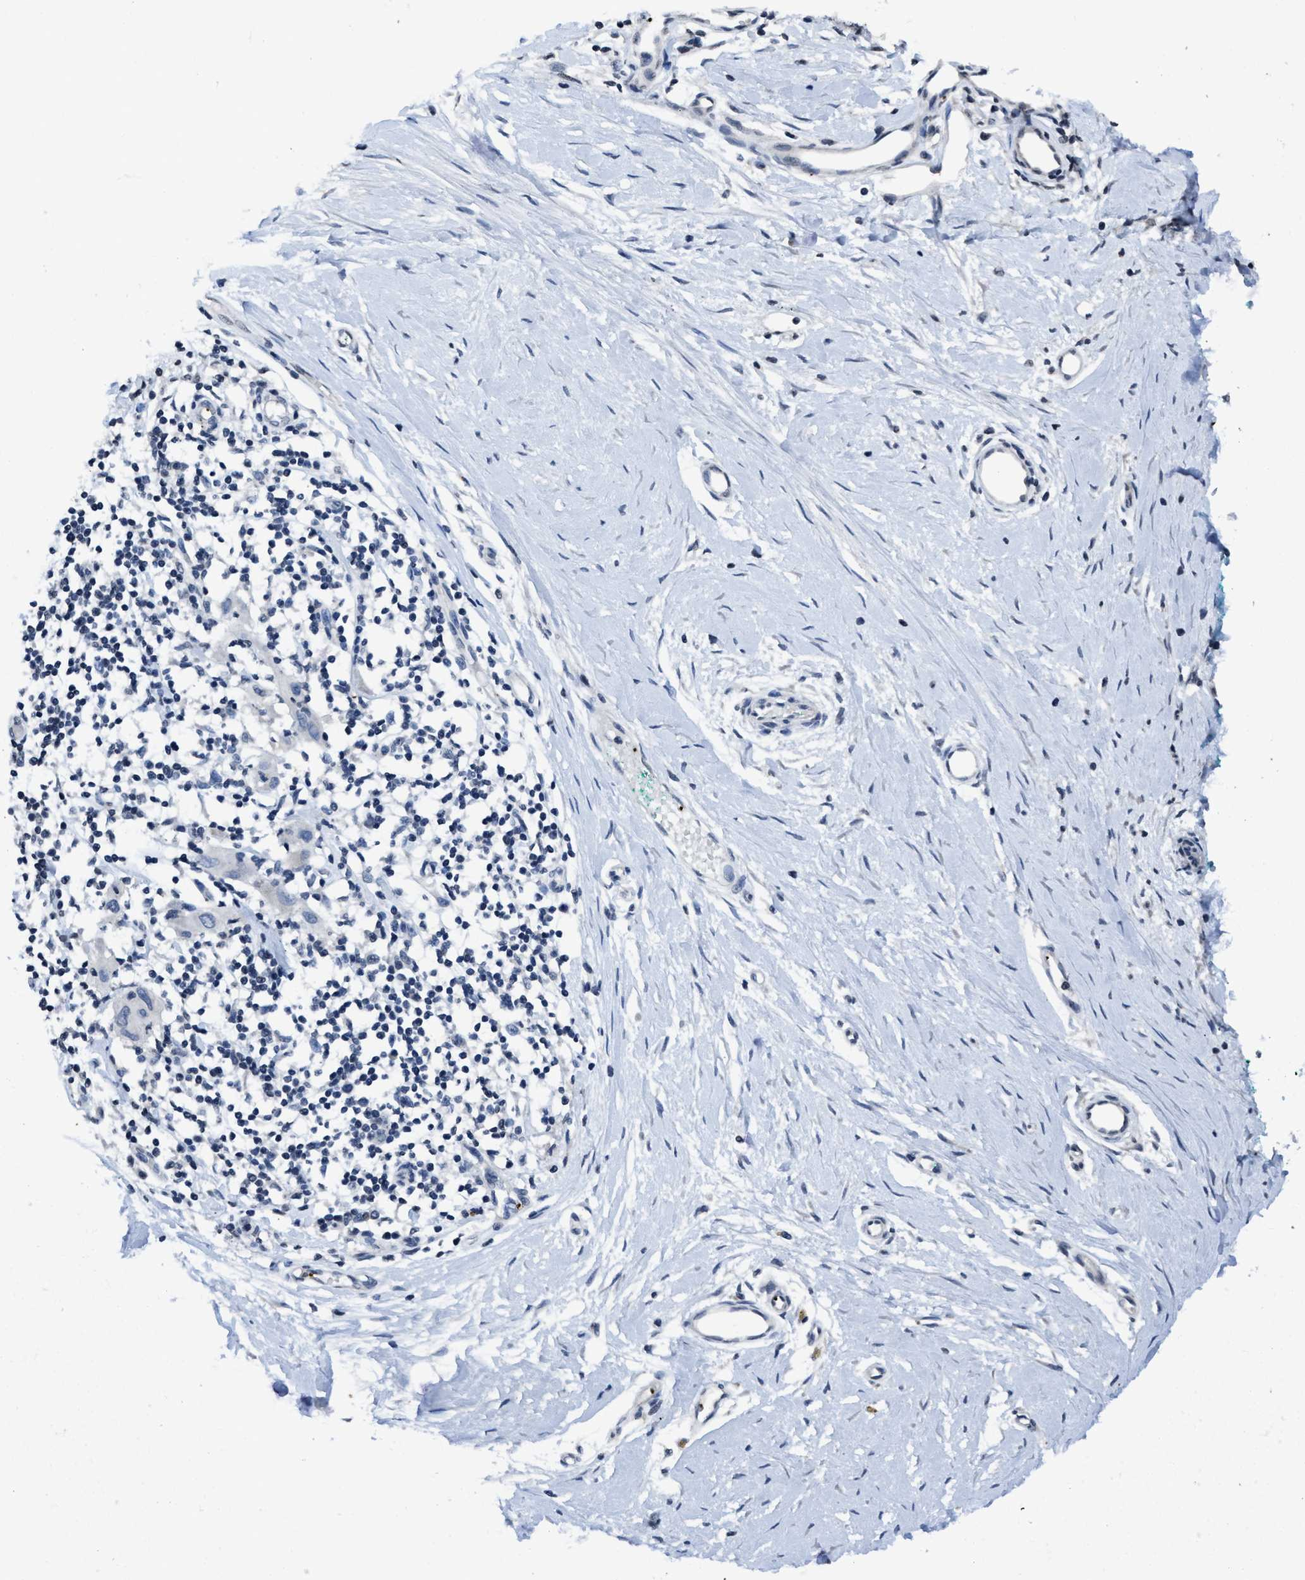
{"staining": {"intensity": "negative", "quantity": "none", "location": "none"}, "tissue": "melanoma", "cell_type": "Tumor cells", "image_type": "cancer", "snomed": [{"axis": "morphology", "description": "Normal tissue, NOS"}, {"axis": "morphology", "description": "Malignant melanoma, NOS"}, {"axis": "topography", "description": "Skin"}], "caption": "A photomicrograph of malignant melanoma stained for a protein displays no brown staining in tumor cells.", "gene": "ITGA2B", "patient": {"sex": "male", "age": 62}}